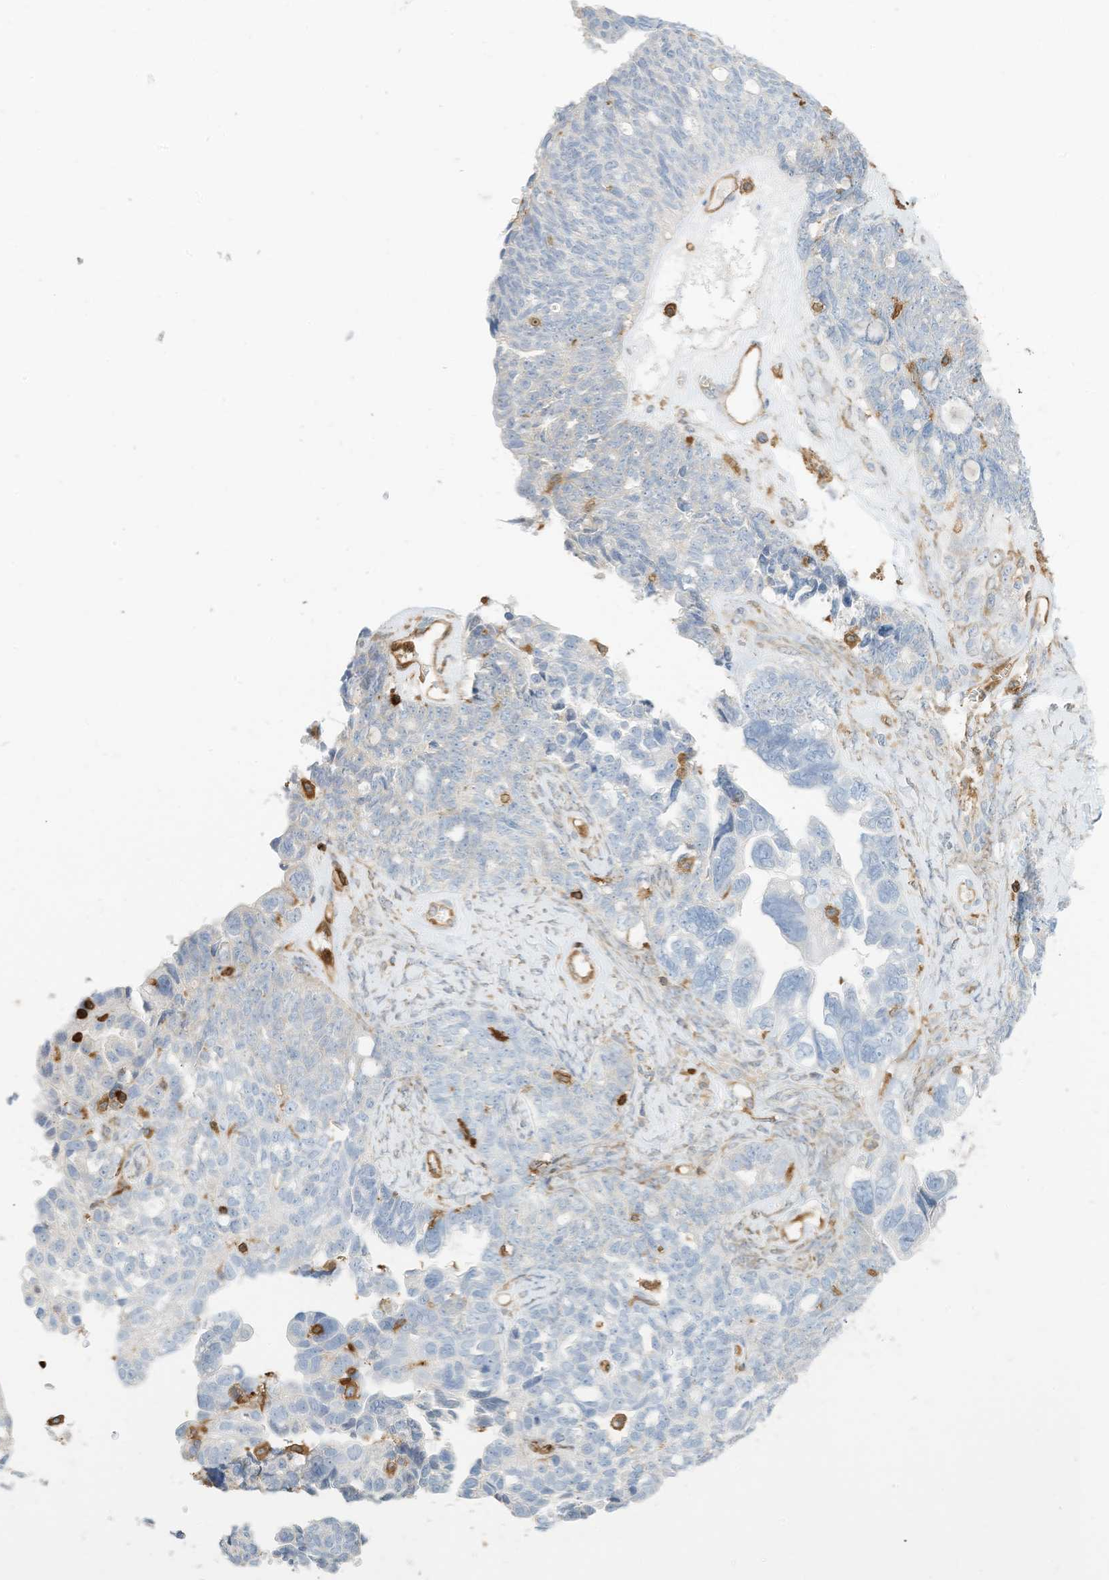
{"staining": {"intensity": "negative", "quantity": "none", "location": "none"}, "tissue": "ovarian cancer", "cell_type": "Tumor cells", "image_type": "cancer", "snomed": [{"axis": "morphology", "description": "Cystadenocarcinoma, serous, NOS"}, {"axis": "topography", "description": "Ovary"}], "caption": "DAB (3,3'-diaminobenzidine) immunohistochemical staining of ovarian serous cystadenocarcinoma displays no significant staining in tumor cells.", "gene": "ARHGAP25", "patient": {"sex": "female", "age": 79}}